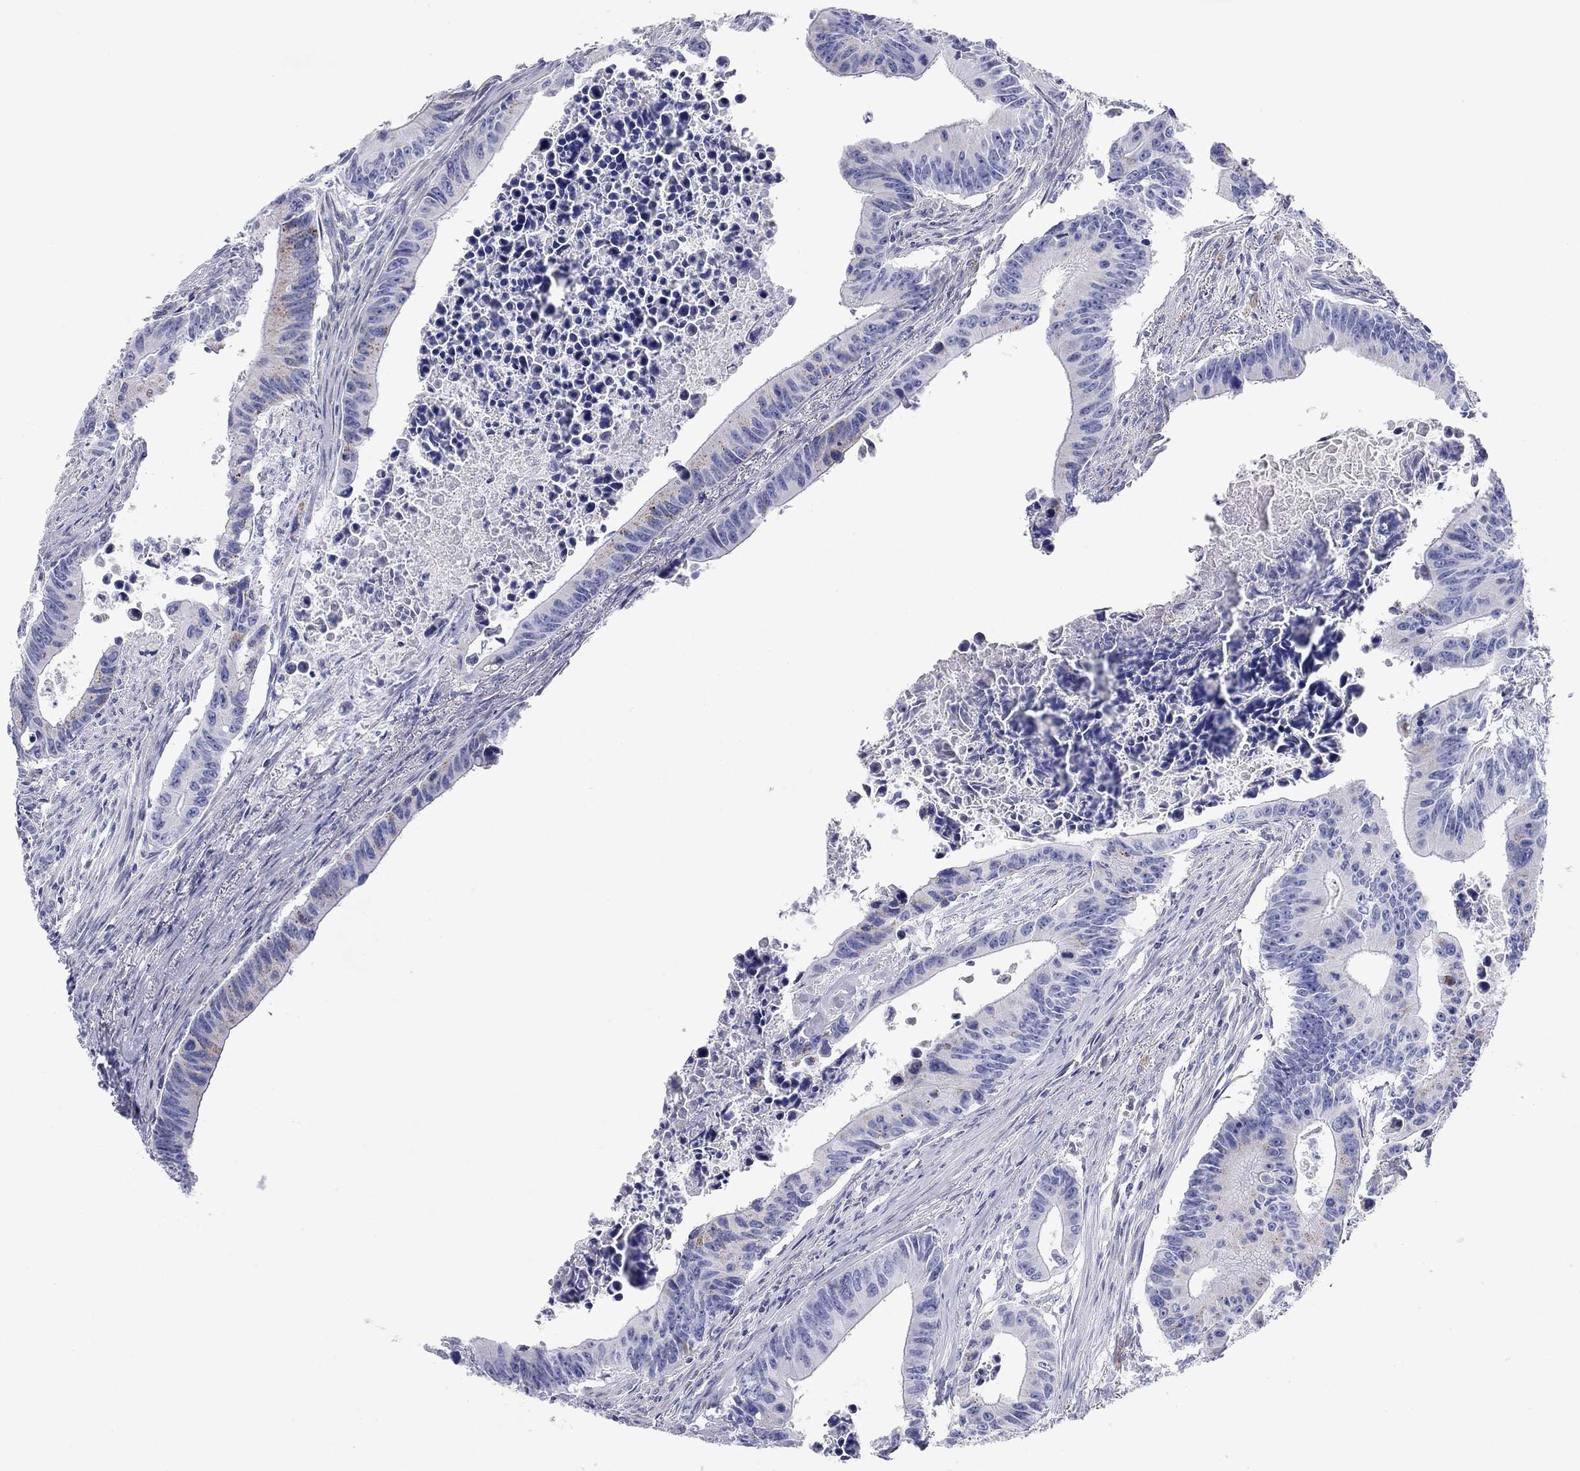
{"staining": {"intensity": "weak", "quantity": "<25%", "location": "cytoplasmic/membranous"}, "tissue": "colorectal cancer", "cell_type": "Tumor cells", "image_type": "cancer", "snomed": [{"axis": "morphology", "description": "Adenocarcinoma, NOS"}, {"axis": "topography", "description": "Colon"}], "caption": "An immunohistochemistry image of colorectal adenocarcinoma is shown. There is no staining in tumor cells of colorectal adenocarcinoma.", "gene": "CHI3L2", "patient": {"sex": "female", "age": 87}}